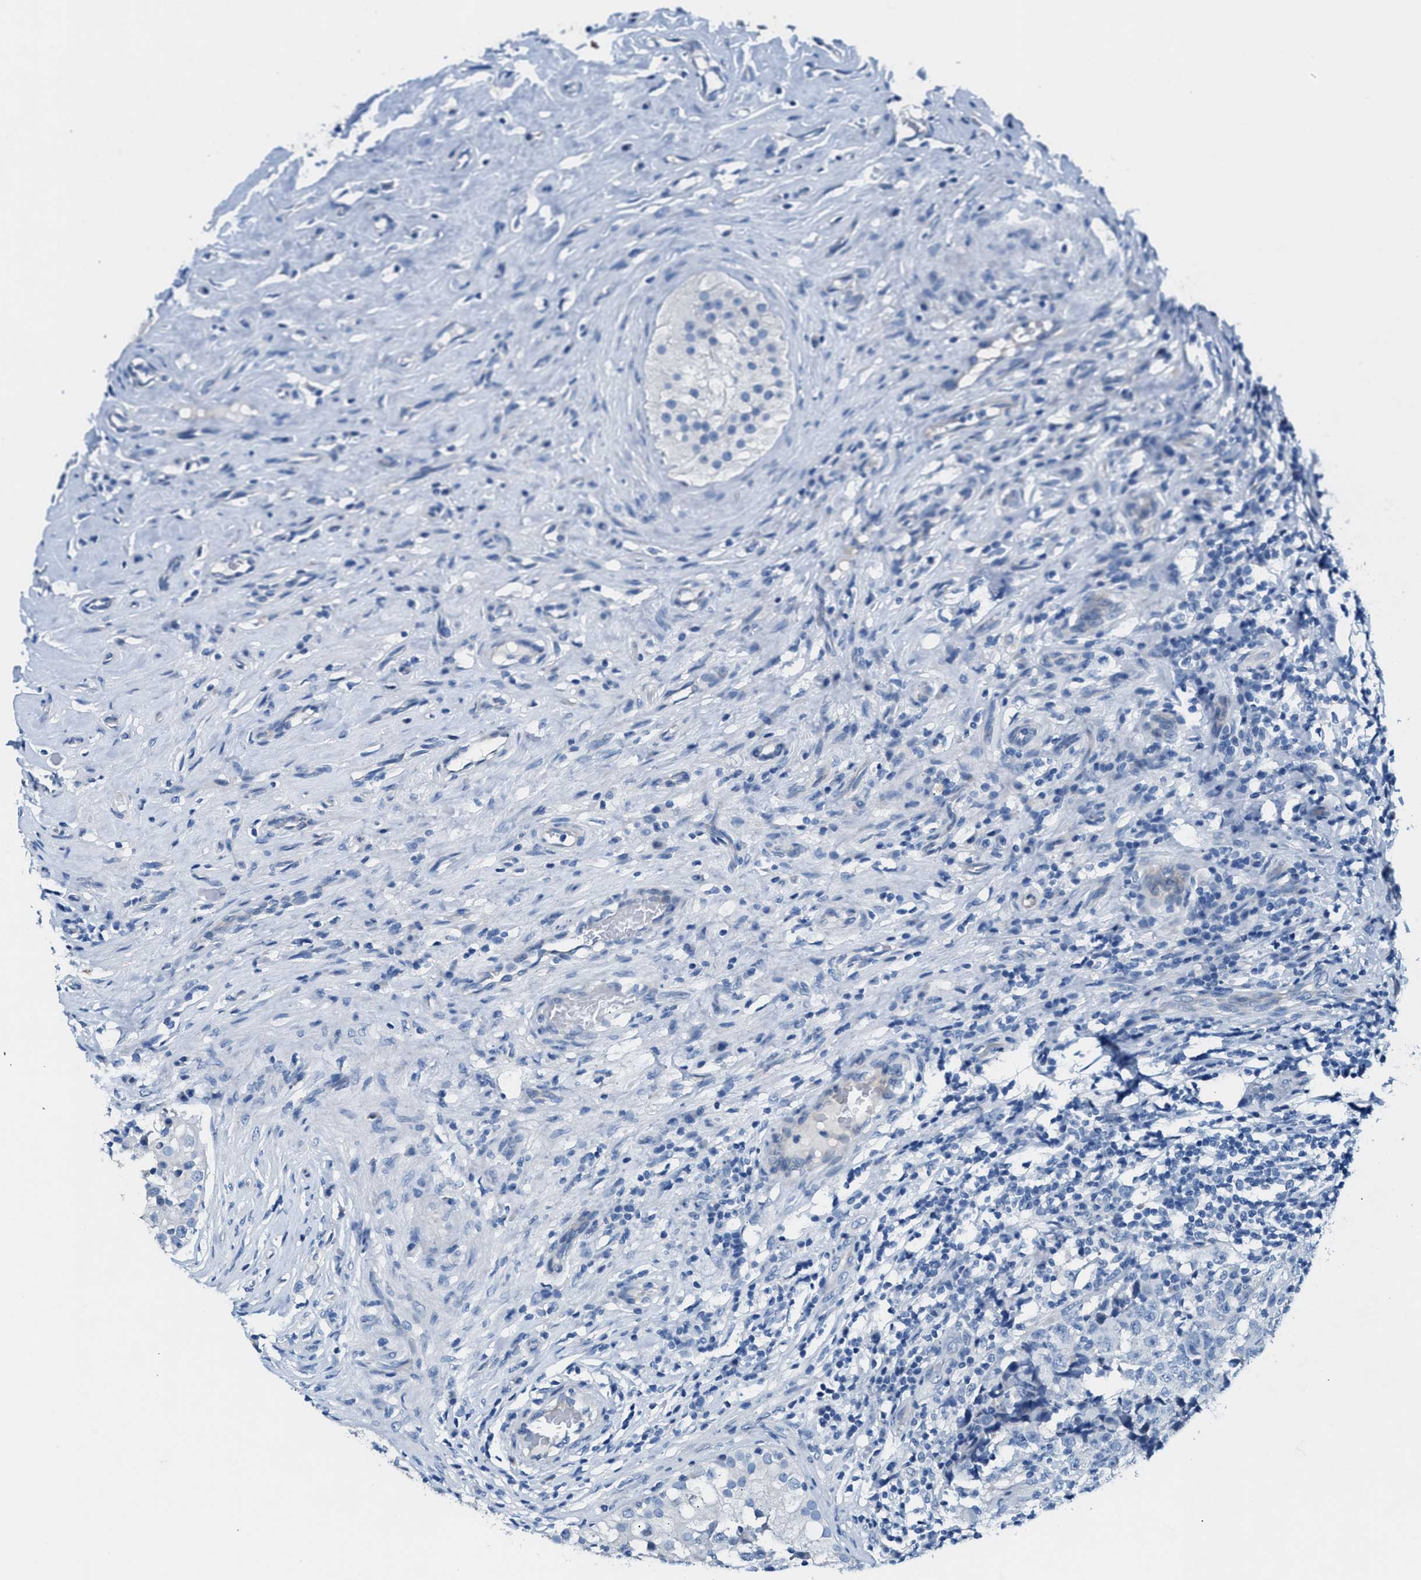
{"staining": {"intensity": "negative", "quantity": "none", "location": "none"}, "tissue": "testis cancer", "cell_type": "Tumor cells", "image_type": "cancer", "snomed": [{"axis": "morphology", "description": "Carcinoma, Embryonal, NOS"}, {"axis": "topography", "description": "Testis"}], "caption": "Testis cancer (embryonal carcinoma) was stained to show a protein in brown. There is no significant expression in tumor cells. (DAB immunohistochemistry visualized using brightfield microscopy, high magnification).", "gene": "MPP3", "patient": {"sex": "male", "age": 21}}